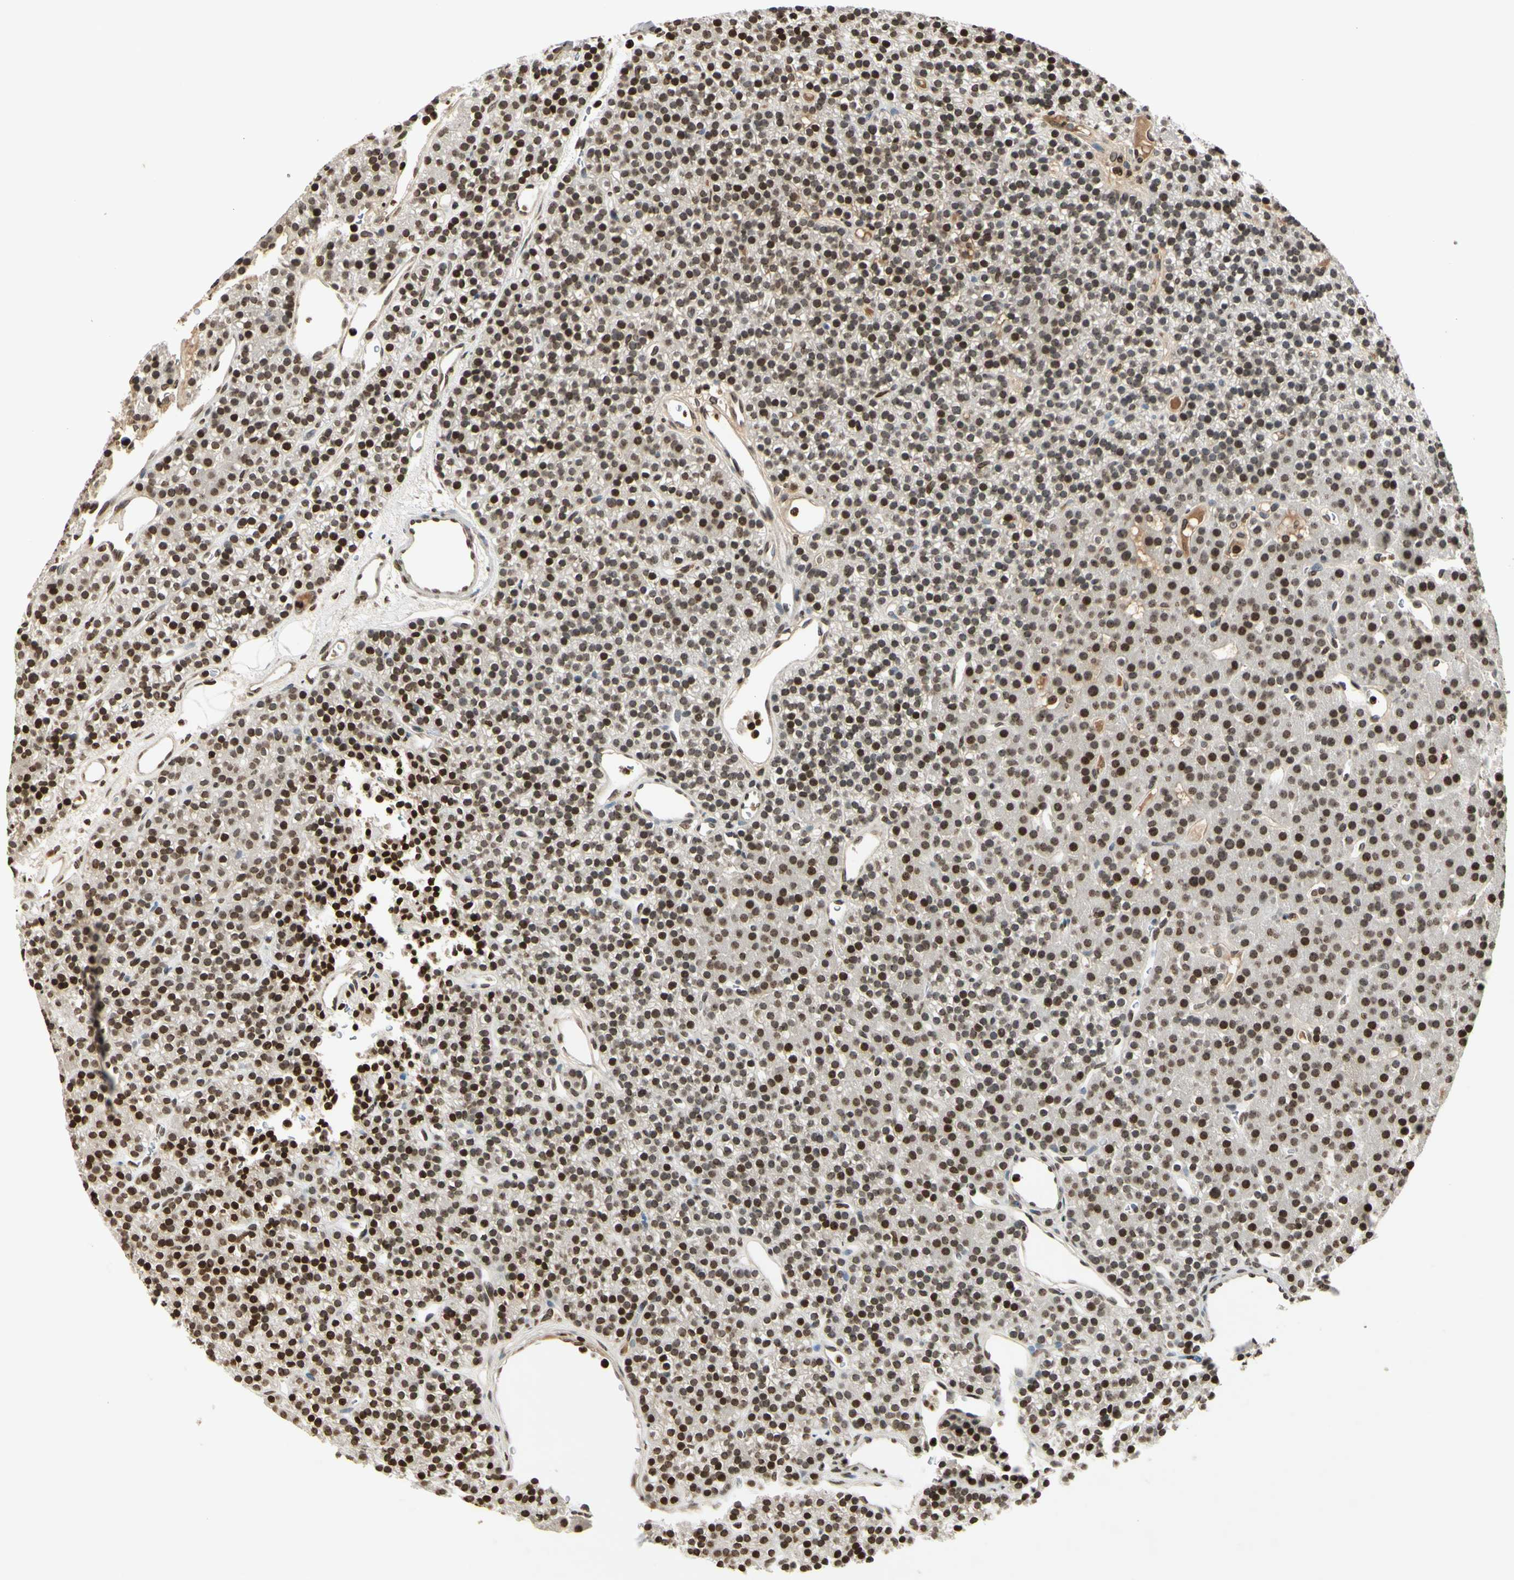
{"staining": {"intensity": "moderate", "quantity": ">75%", "location": "nuclear"}, "tissue": "parathyroid gland", "cell_type": "Glandular cells", "image_type": "normal", "snomed": [{"axis": "morphology", "description": "Normal tissue, NOS"}, {"axis": "morphology", "description": "Hyperplasia, NOS"}, {"axis": "topography", "description": "Parathyroid gland"}], "caption": "An immunohistochemistry (IHC) image of normal tissue is shown. Protein staining in brown shows moderate nuclear positivity in parathyroid gland within glandular cells.", "gene": "RORA", "patient": {"sex": "male", "age": 44}}